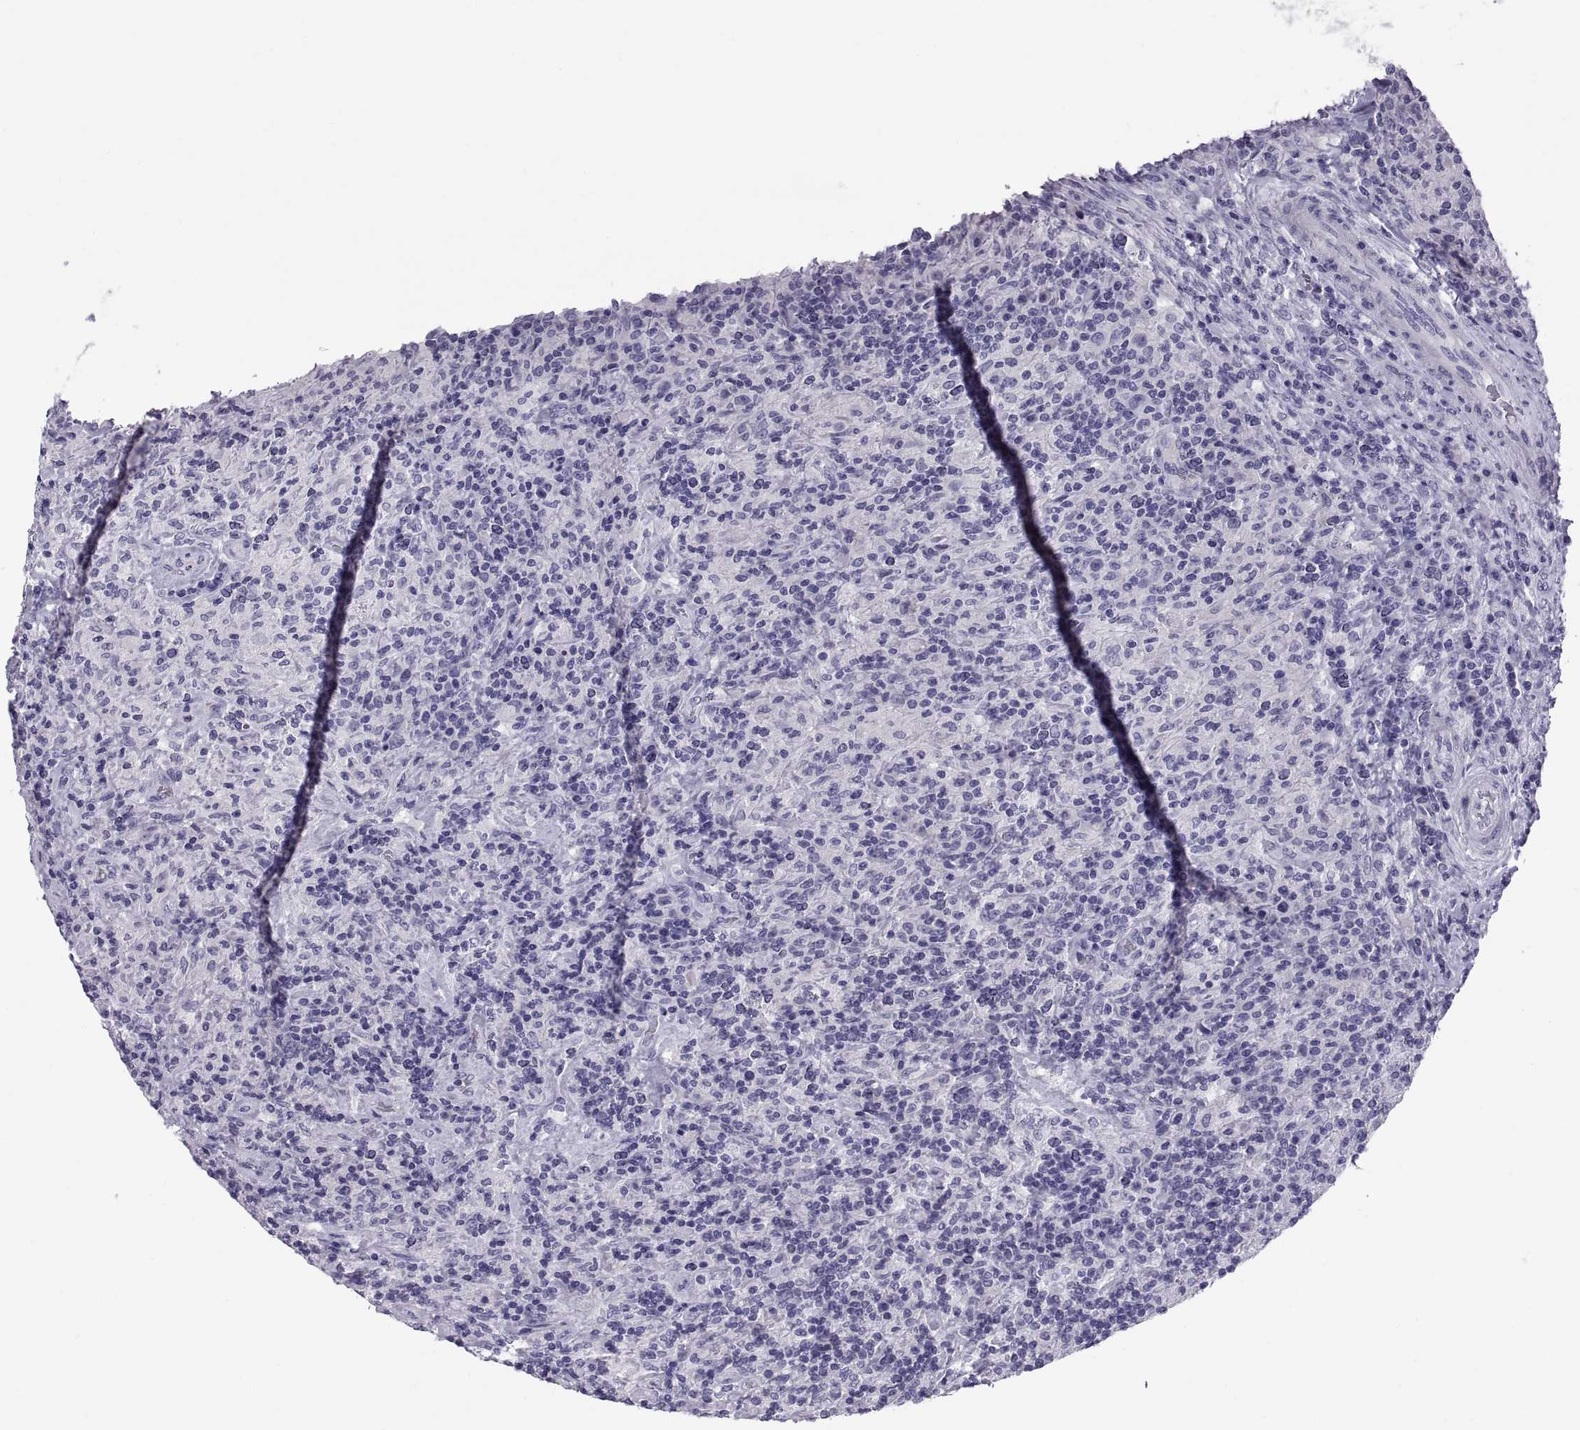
{"staining": {"intensity": "negative", "quantity": "none", "location": "none"}, "tissue": "lymphoma", "cell_type": "Tumor cells", "image_type": "cancer", "snomed": [{"axis": "morphology", "description": "Hodgkin's disease, NOS"}, {"axis": "topography", "description": "Lymph node"}], "caption": "Protein analysis of lymphoma exhibits no significant positivity in tumor cells. The staining was performed using DAB to visualize the protein expression in brown, while the nuclei were stained in blue with hematoxylin (Magnification: 20x).", "gene": "RNASE12", "patient": {"sex": "male", "age": 70}}